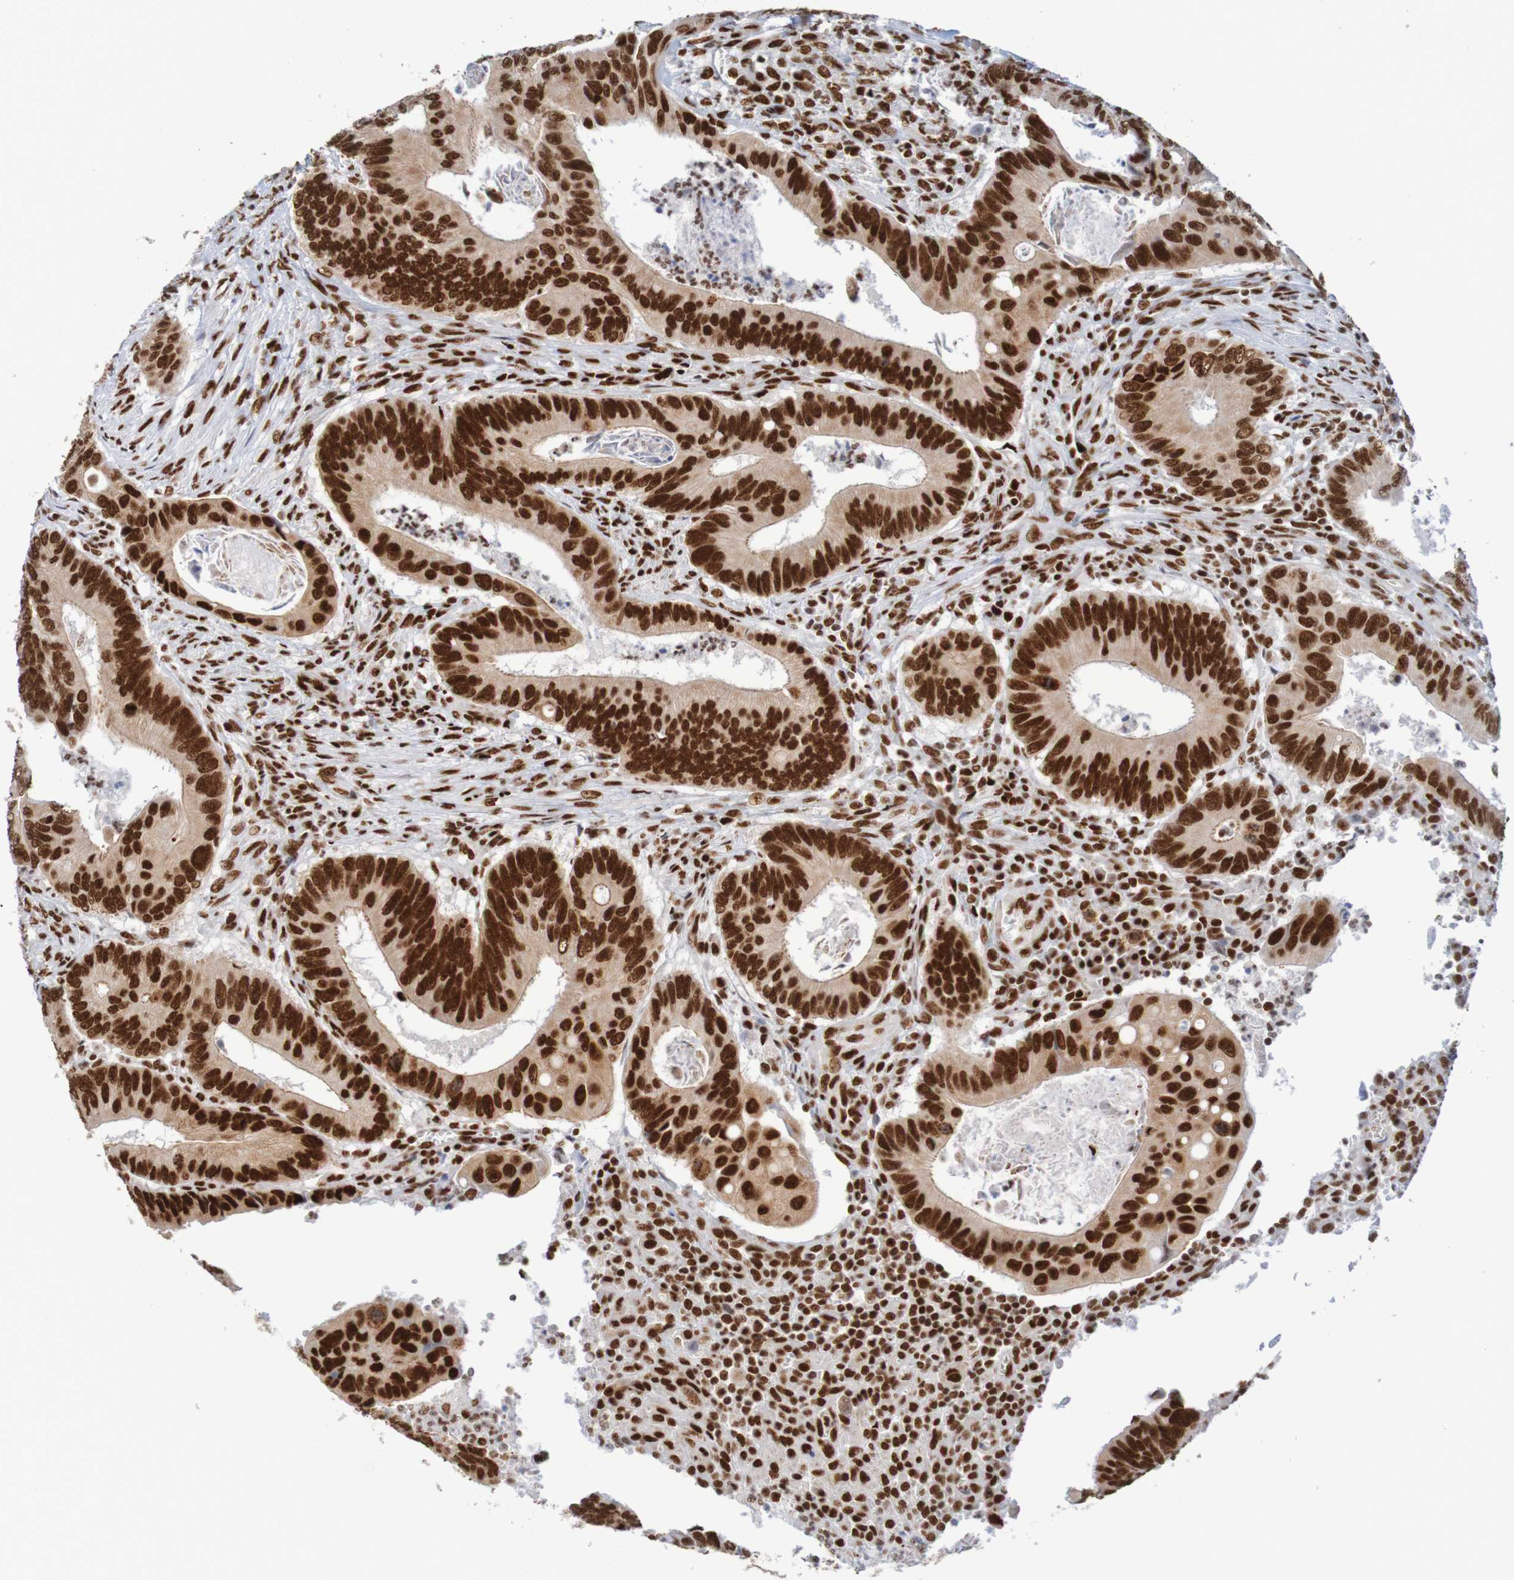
{"staining": {"intensity": "strong", "quantity": ">75%", "location": "nuclear"}, "tissue": "colorectal cancer", "cell_type": "Tumor cells", "image_type": "cancer", "snomed": [{"axis": "morphology", "description": "Inflammation, NOS"}, {"axis": "morphology", "description": "Adenocarcinoma, NOS"}, {"axis": "topography", "description": "Colon"}], "caption": "Protein staining of adenocarcinoma (colorectal) tissue demonstrates strong nuclear staining in about >75% of tumor cells. Immunohistochemistry stains the protein of interest in brown and the nuclei are stained blue.", "gene": "THRAP3", "patient": {"sex": "male", "age": 72}}